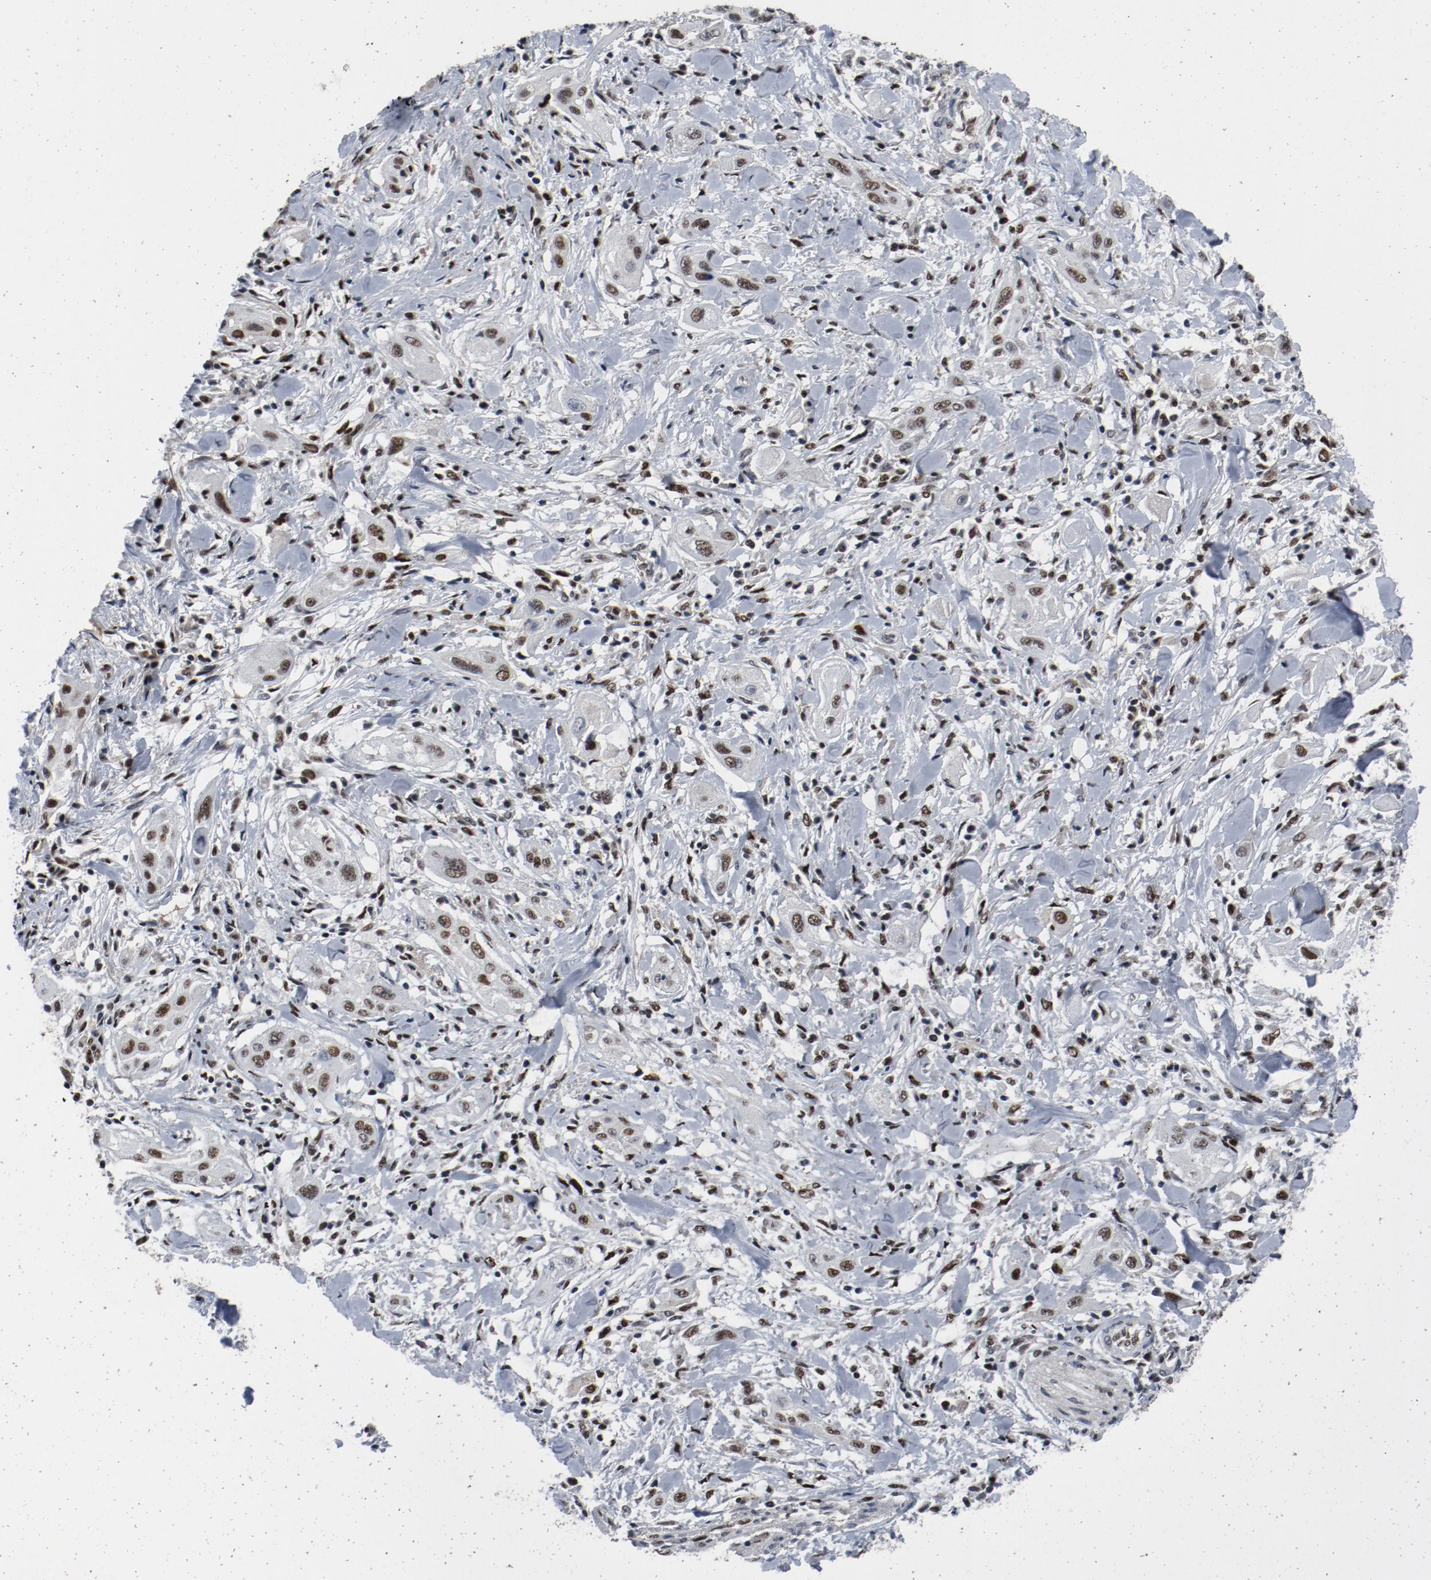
{"staining": {"intensity": "moderate", "quantity": ">75%", "location": "nuclear"}, "tissue": "lung cancer", "cell_type": "Tumor cells", "image_type": "cancer", "snomed": [{"axis": "morphology", "description": "Squamous cell carcinoma, NOS"}, {"axis": "topography", "description": "Lung"}], "caption": "Approximately >75% of tumor cells in human lung cancer exhibit moderate nuclear protein expression as visualized by brown immunohistochemical staining.", "gene": "JMJD6", "patient": {"sex": "female", "age": 47}}